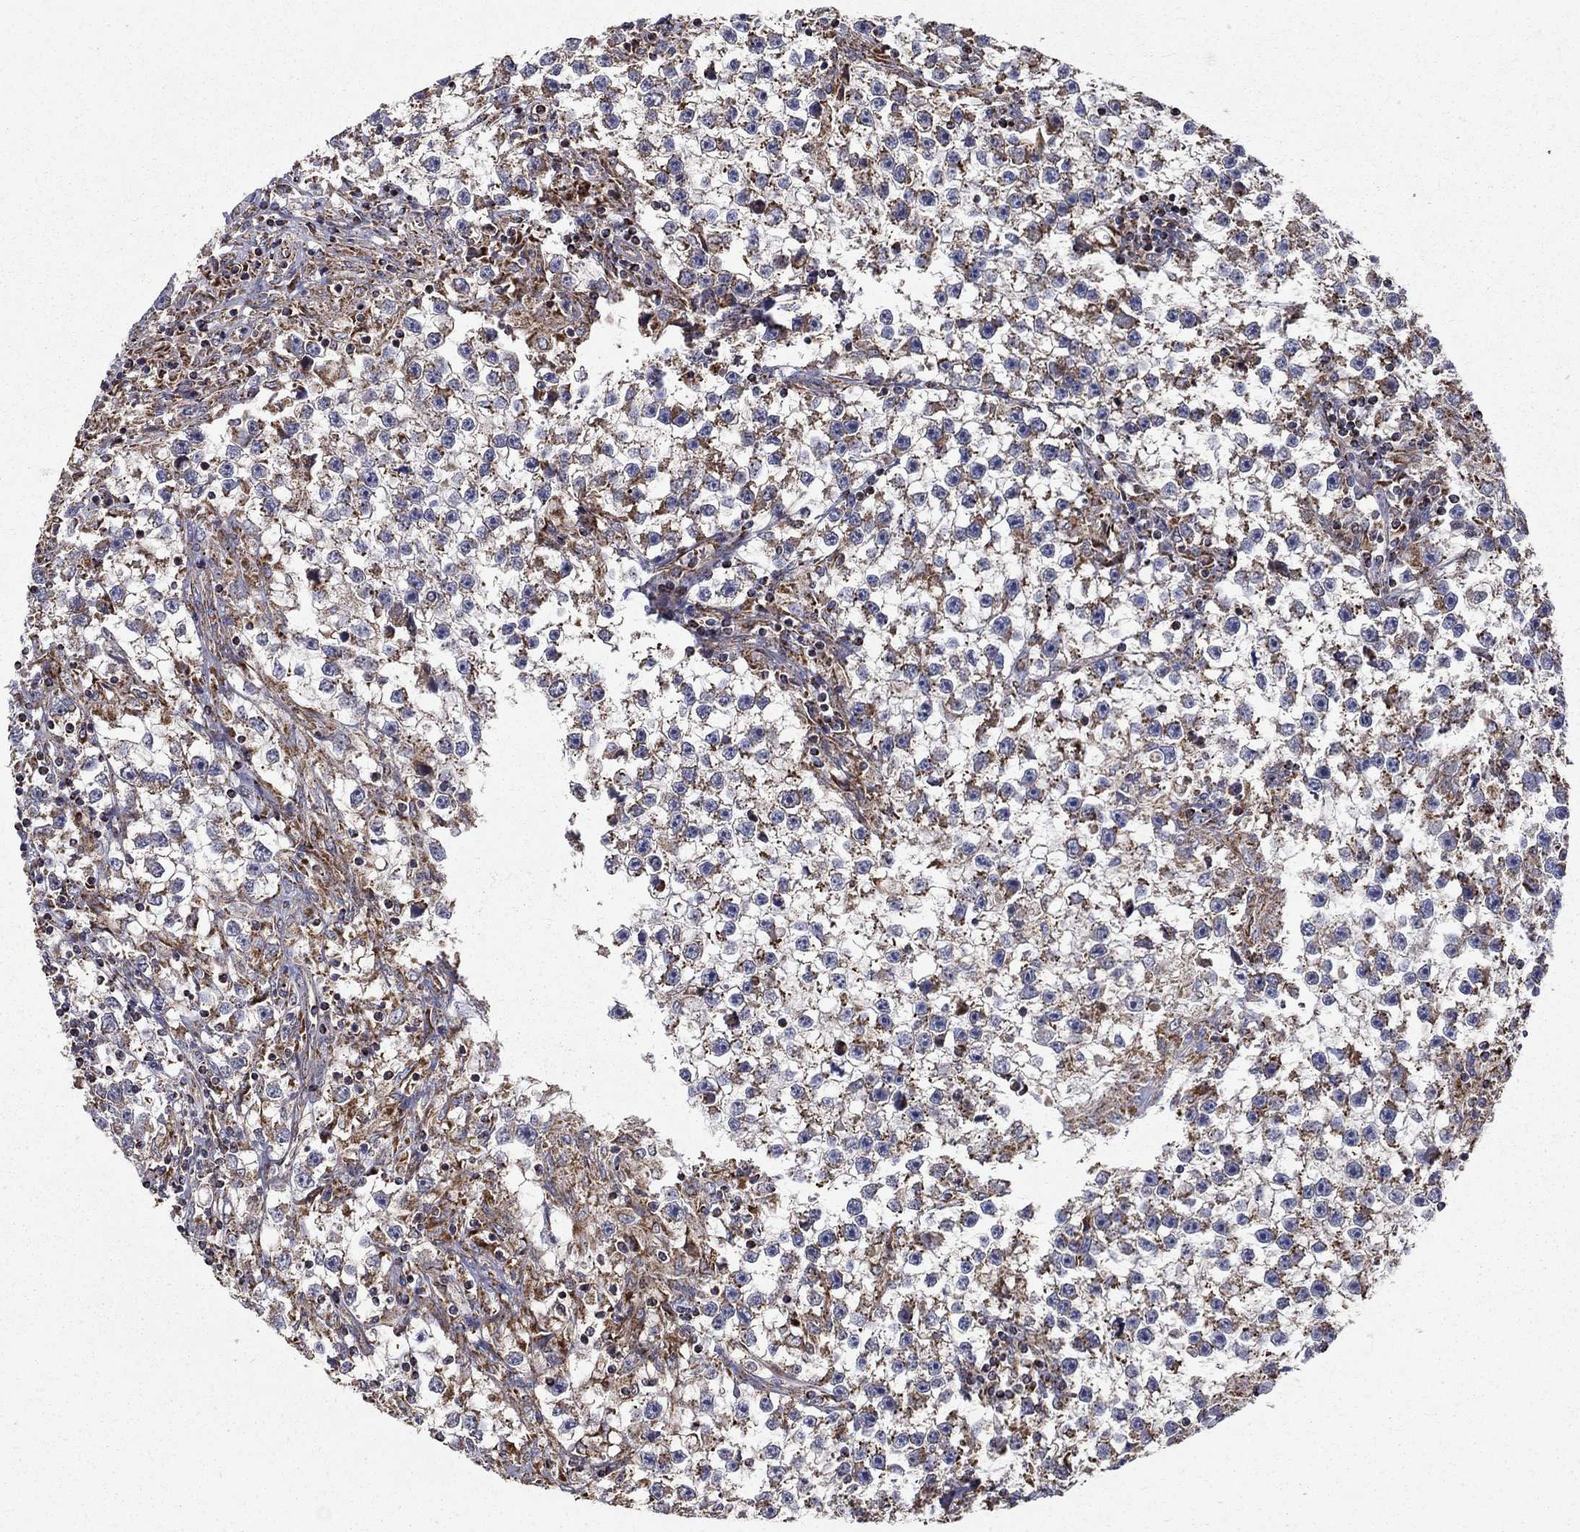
{"staining": {"intensity": "moderate", "quantity": "25%-75%", "location": "cytoplasmic/membranous"}, "tissue": "testis cancer", "cell_type": "Tumor cells", "image_type": "cancer", "snomed": [{"axis": "morphology", "description": "Seminoma, NOS"}, {"axis": "topography", "description": "Testis"}], "caption": "Tumor cells exhibit medium levels of moderate cytoplasmic/membranous staining in about 25%-75% of cells in seminoma (testis). (Brightfield microscopy of DAB IHC at high magnification).", "gene": "NDUFS8", "patient": {"sex": "male", "age": 59}}